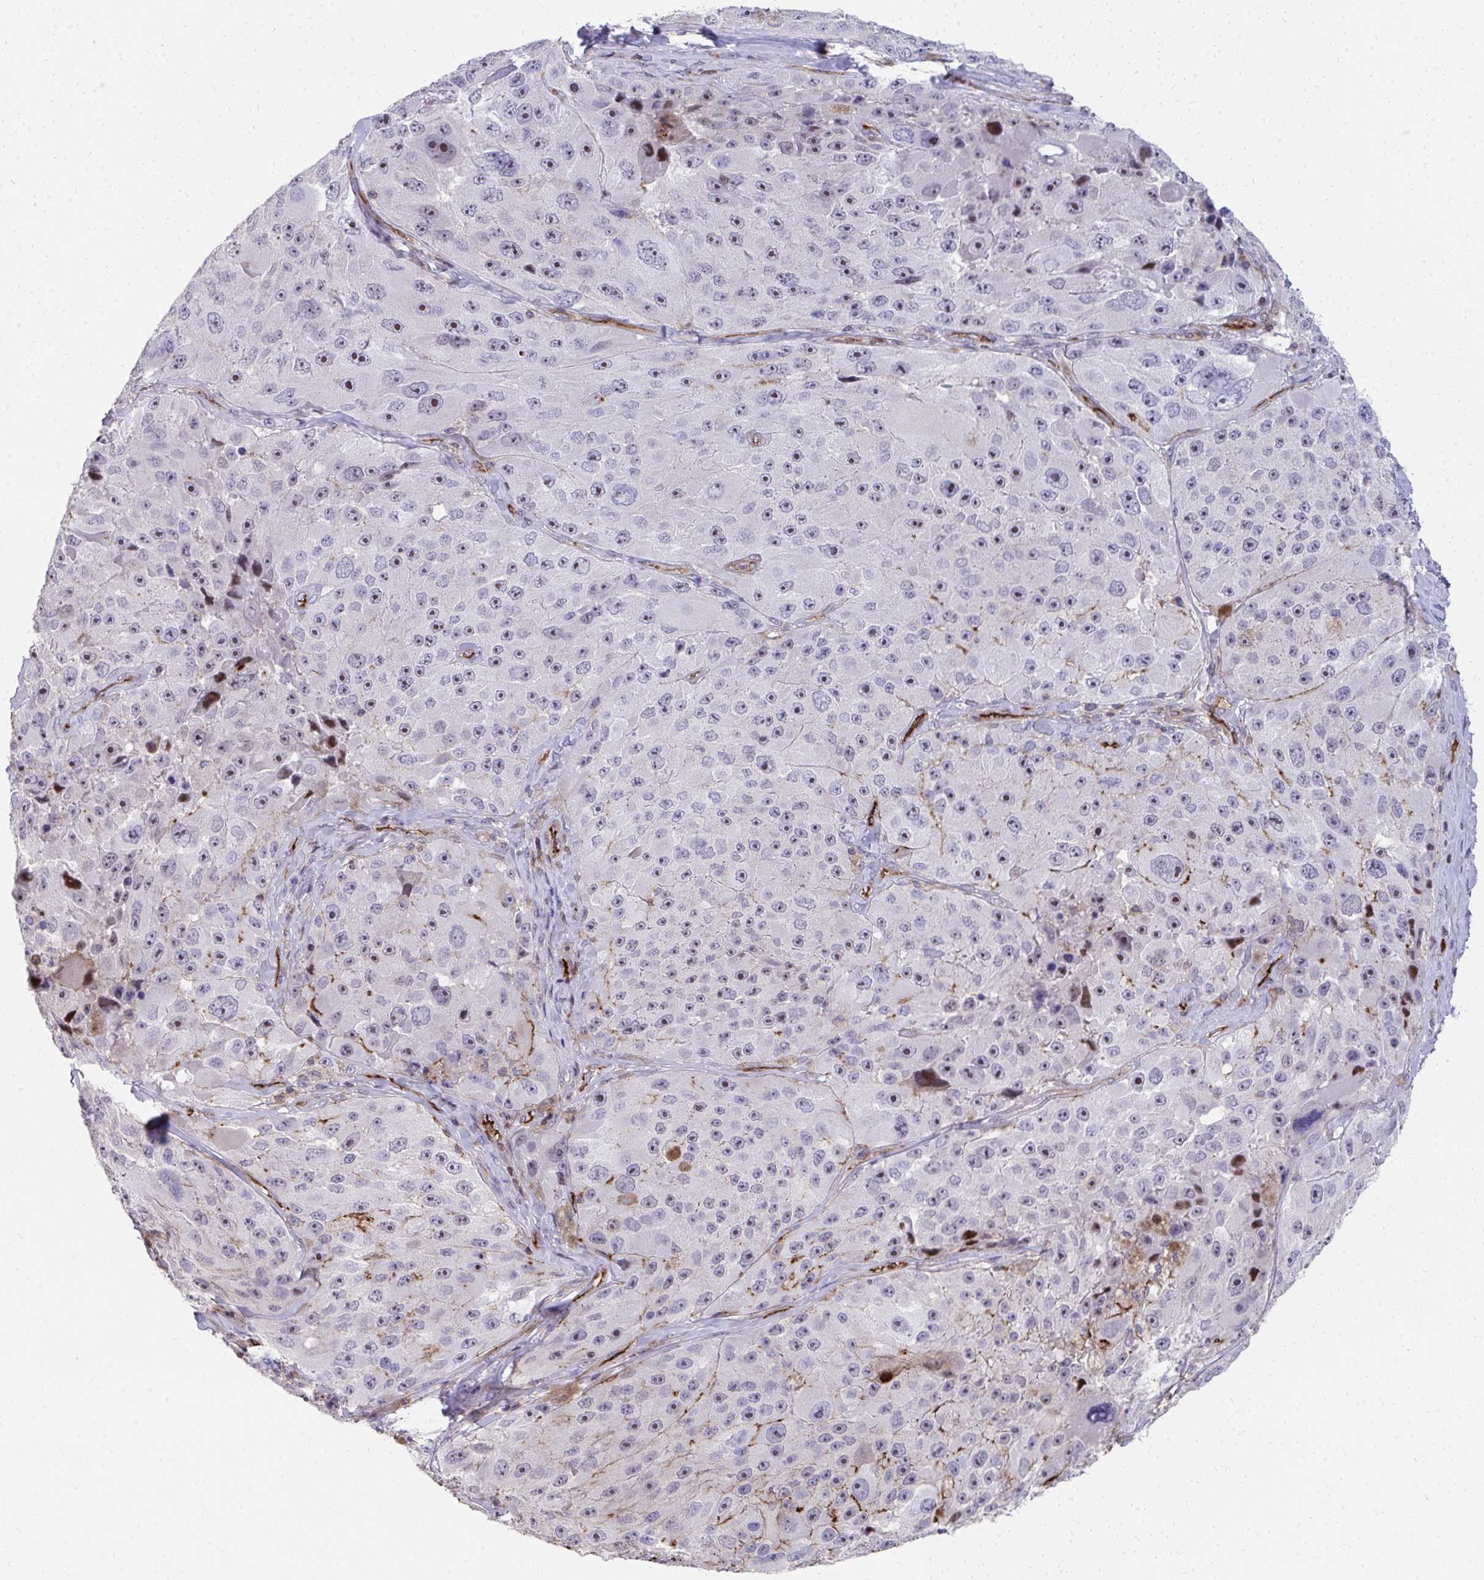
{"staining": {"intensity": "moderate", "quantity": "25%-75%", "location": "nuclear"}, "tissue": "melanoma", "cell_type": "Tumor cells", "image_type": "cancer", "snomed": [{"axis": "morphology", "description": "Malignant melanoma, Metastatic site"}, {"axis": "topography", "description": "Lymph node"}], "caption": "Tumor cells display moderate nuclear staining in approximately 25%-75% of cells in melanoma.", "gene": "FOXN3", "patient": {"sex": "male", "age": 62}}